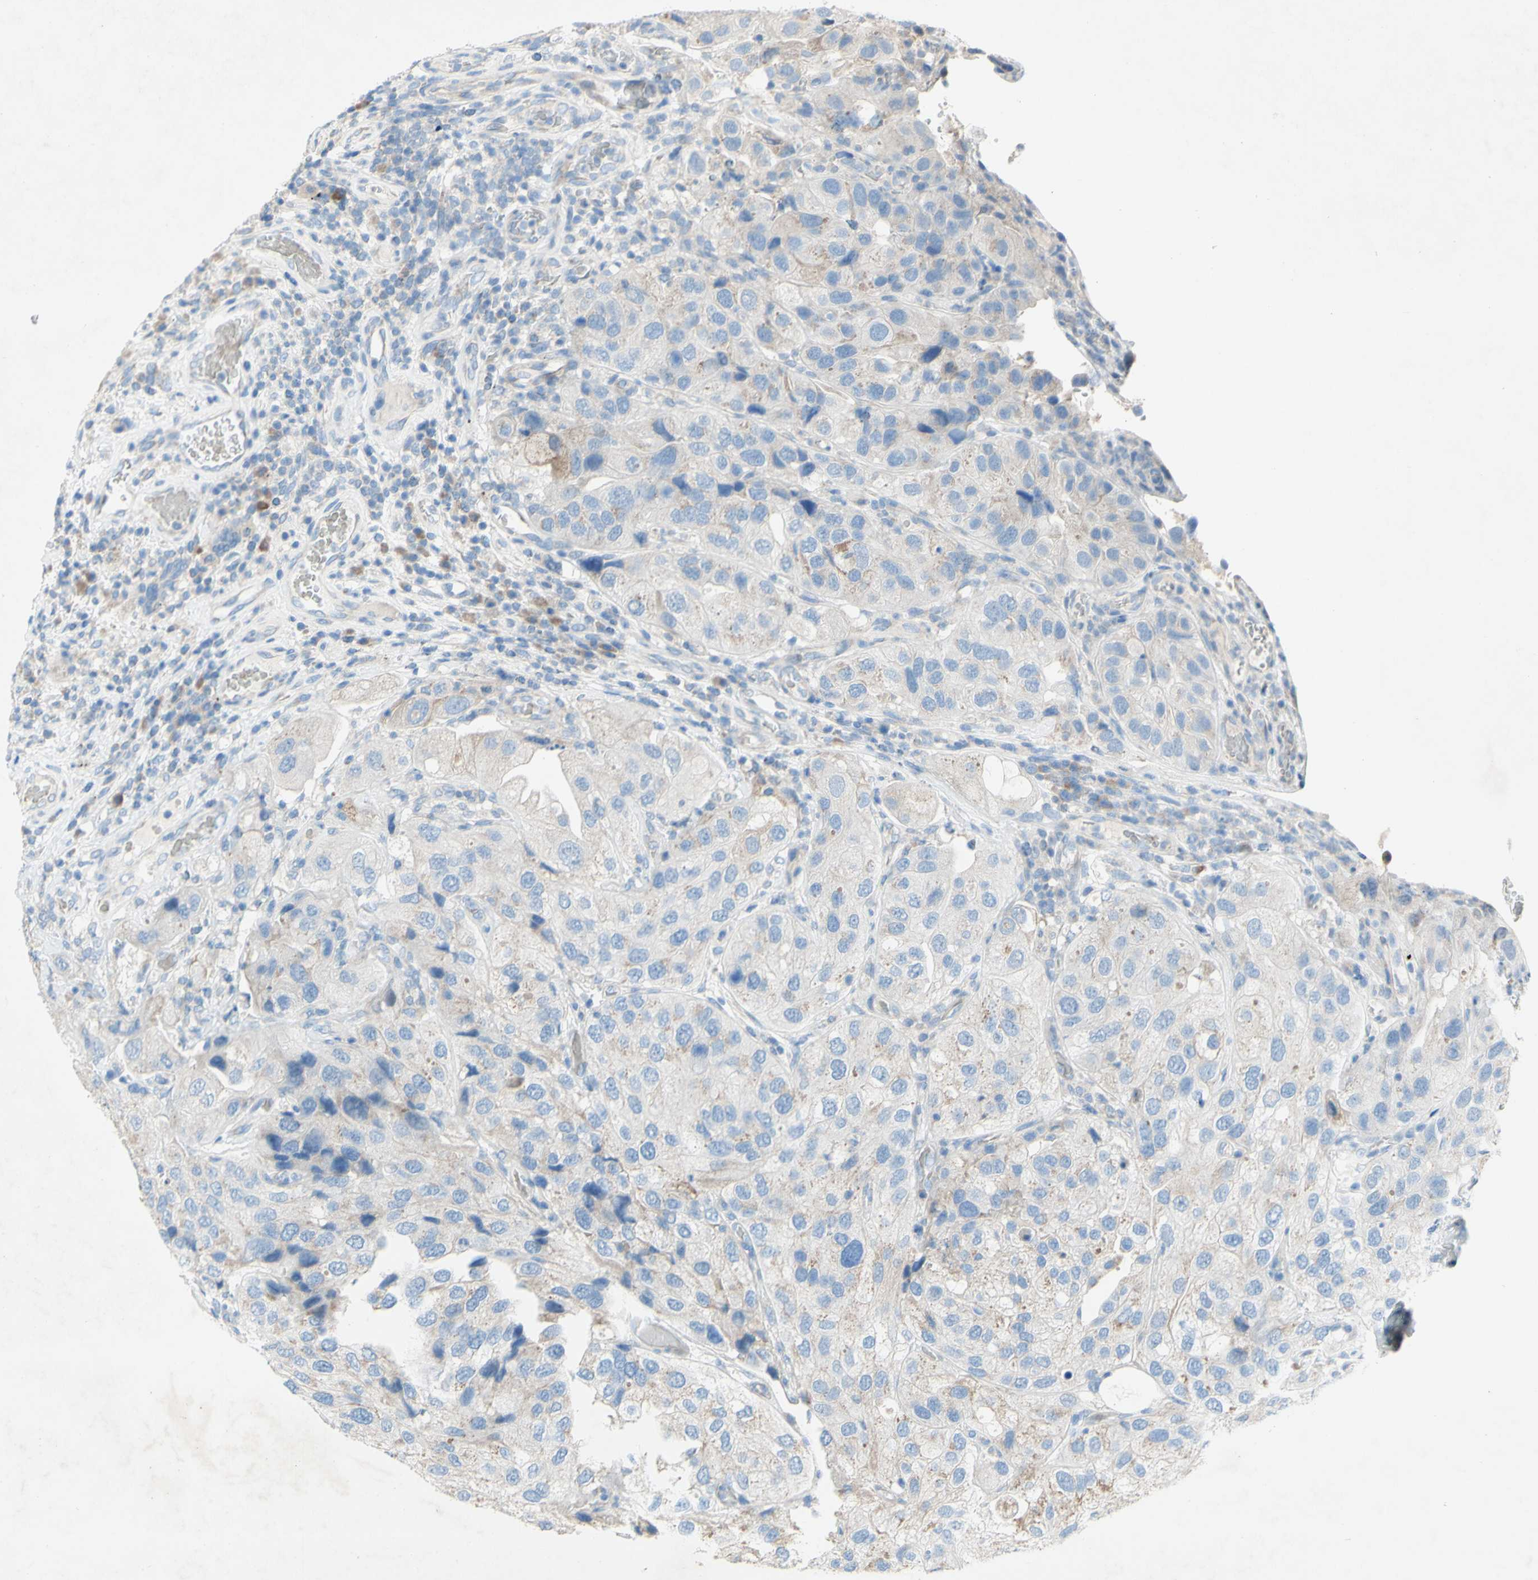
{"staining": {"intensity": "negative", "quantity": "none", "location": "none"}, "tissue": "urothelial cancer", "cell_type": "Tumor cells", "image_type": "cancer", "snomed": [{"axis": "morphology", "description": "Urothelial carcinoma, High grade"}, {"axis": "topography", "description": "Urinary bladder"}], "caption": "Urothelial cancer was stained to show a protein in brown. There is no significant staining in tumor cells.", "gene": "ACADL", "patient": {"sex": "female", "age": 64}}